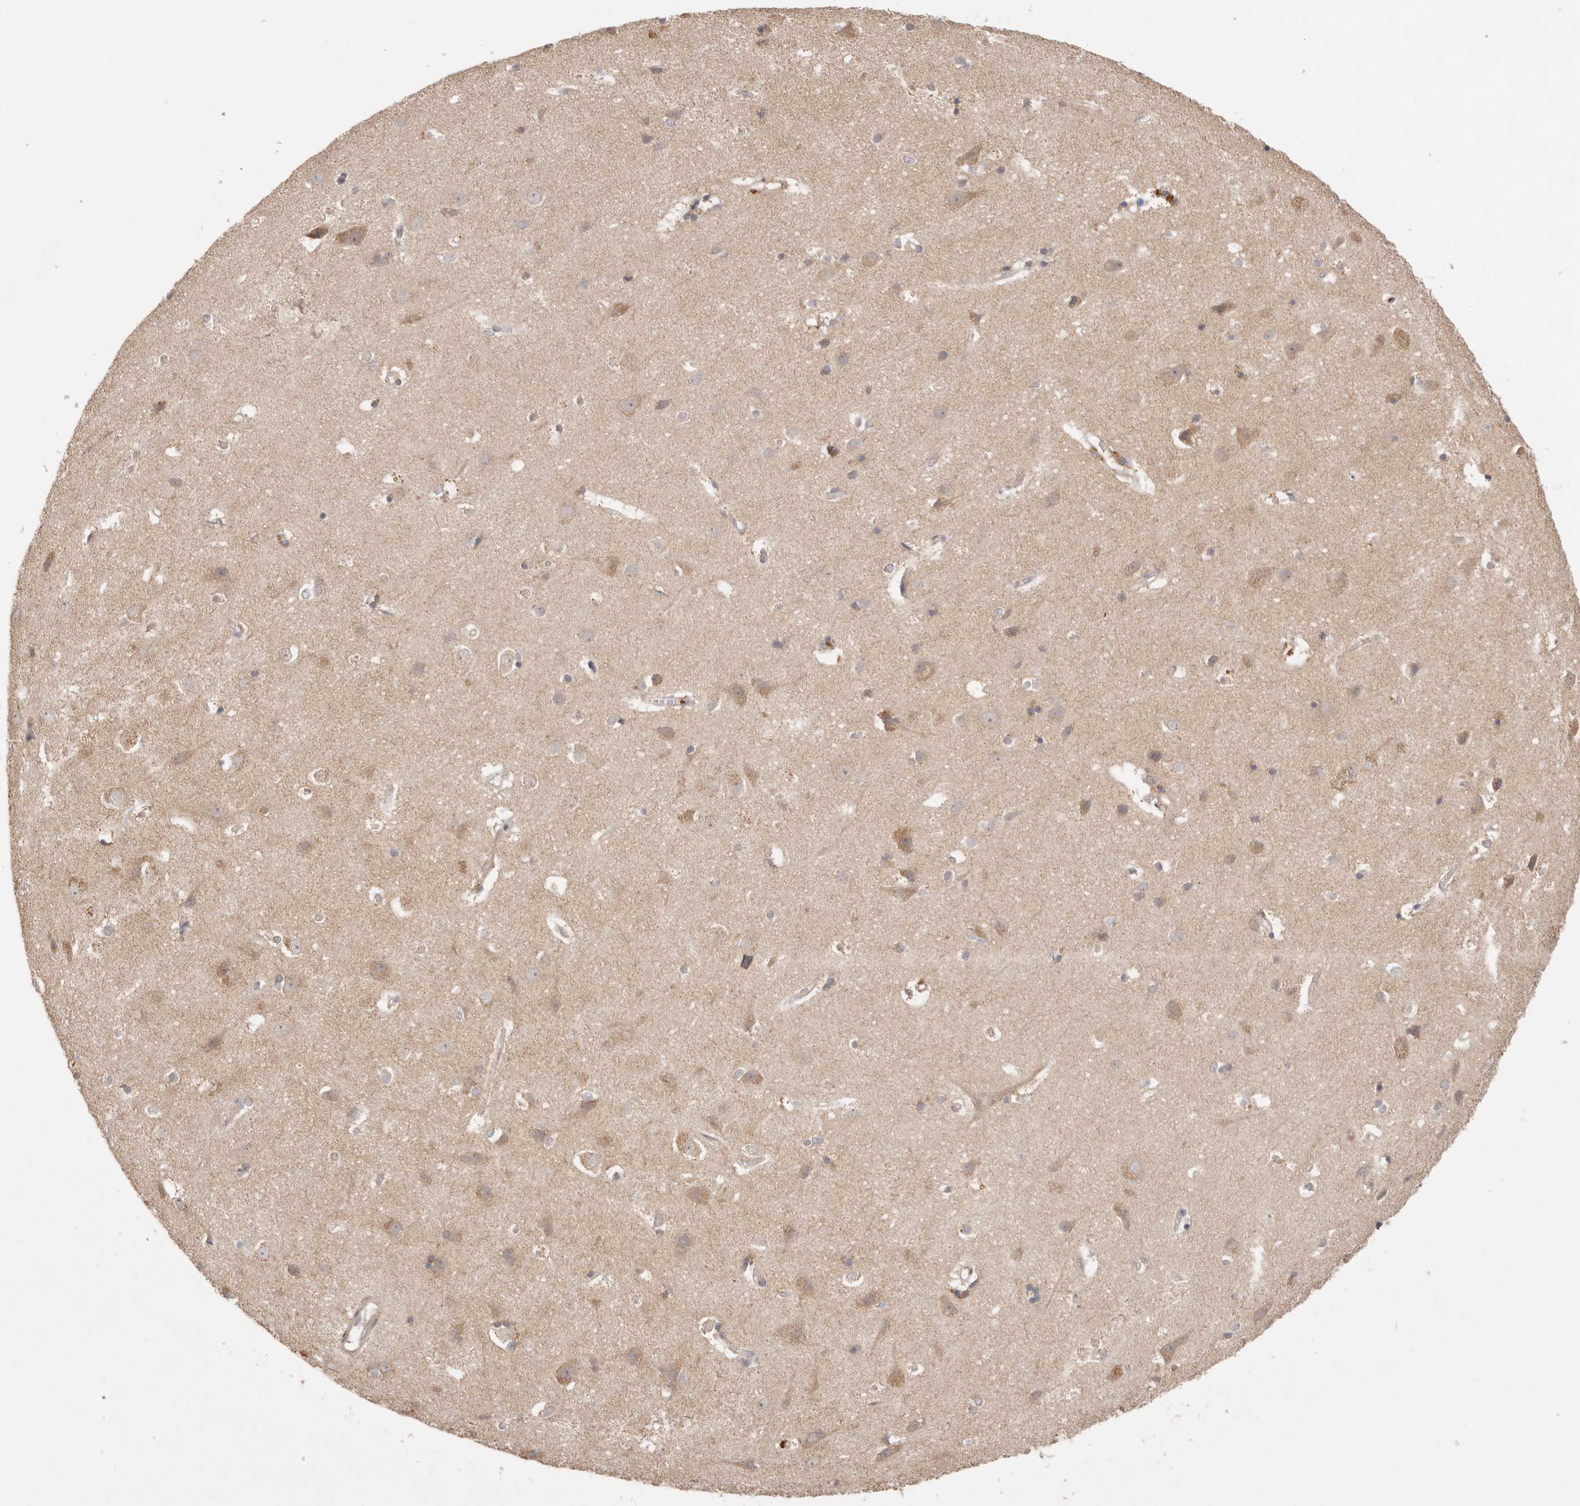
{"staining": {"intensity": "weak", "quantity": "25%-75%", "location": "cytoplasmic/membranous"}, "tissue": "cerebral cortex", "cell_type": "Endothelial cells", "image_type": "normal", "snomed": [{"axis": "morphology", "description": "Normal tissue, NOS"}, {"axis": "topography", "description": "Cerebral cortex"}], "caption": "The image displays immunohistochemical staining of normal cerebral cortex. There is weak cytoplasmic/membranous staining is seen in about 25%-75% of endothelial cells.", "gene": "C8orf44", "patient": {"sex": "male", "age": 54}}